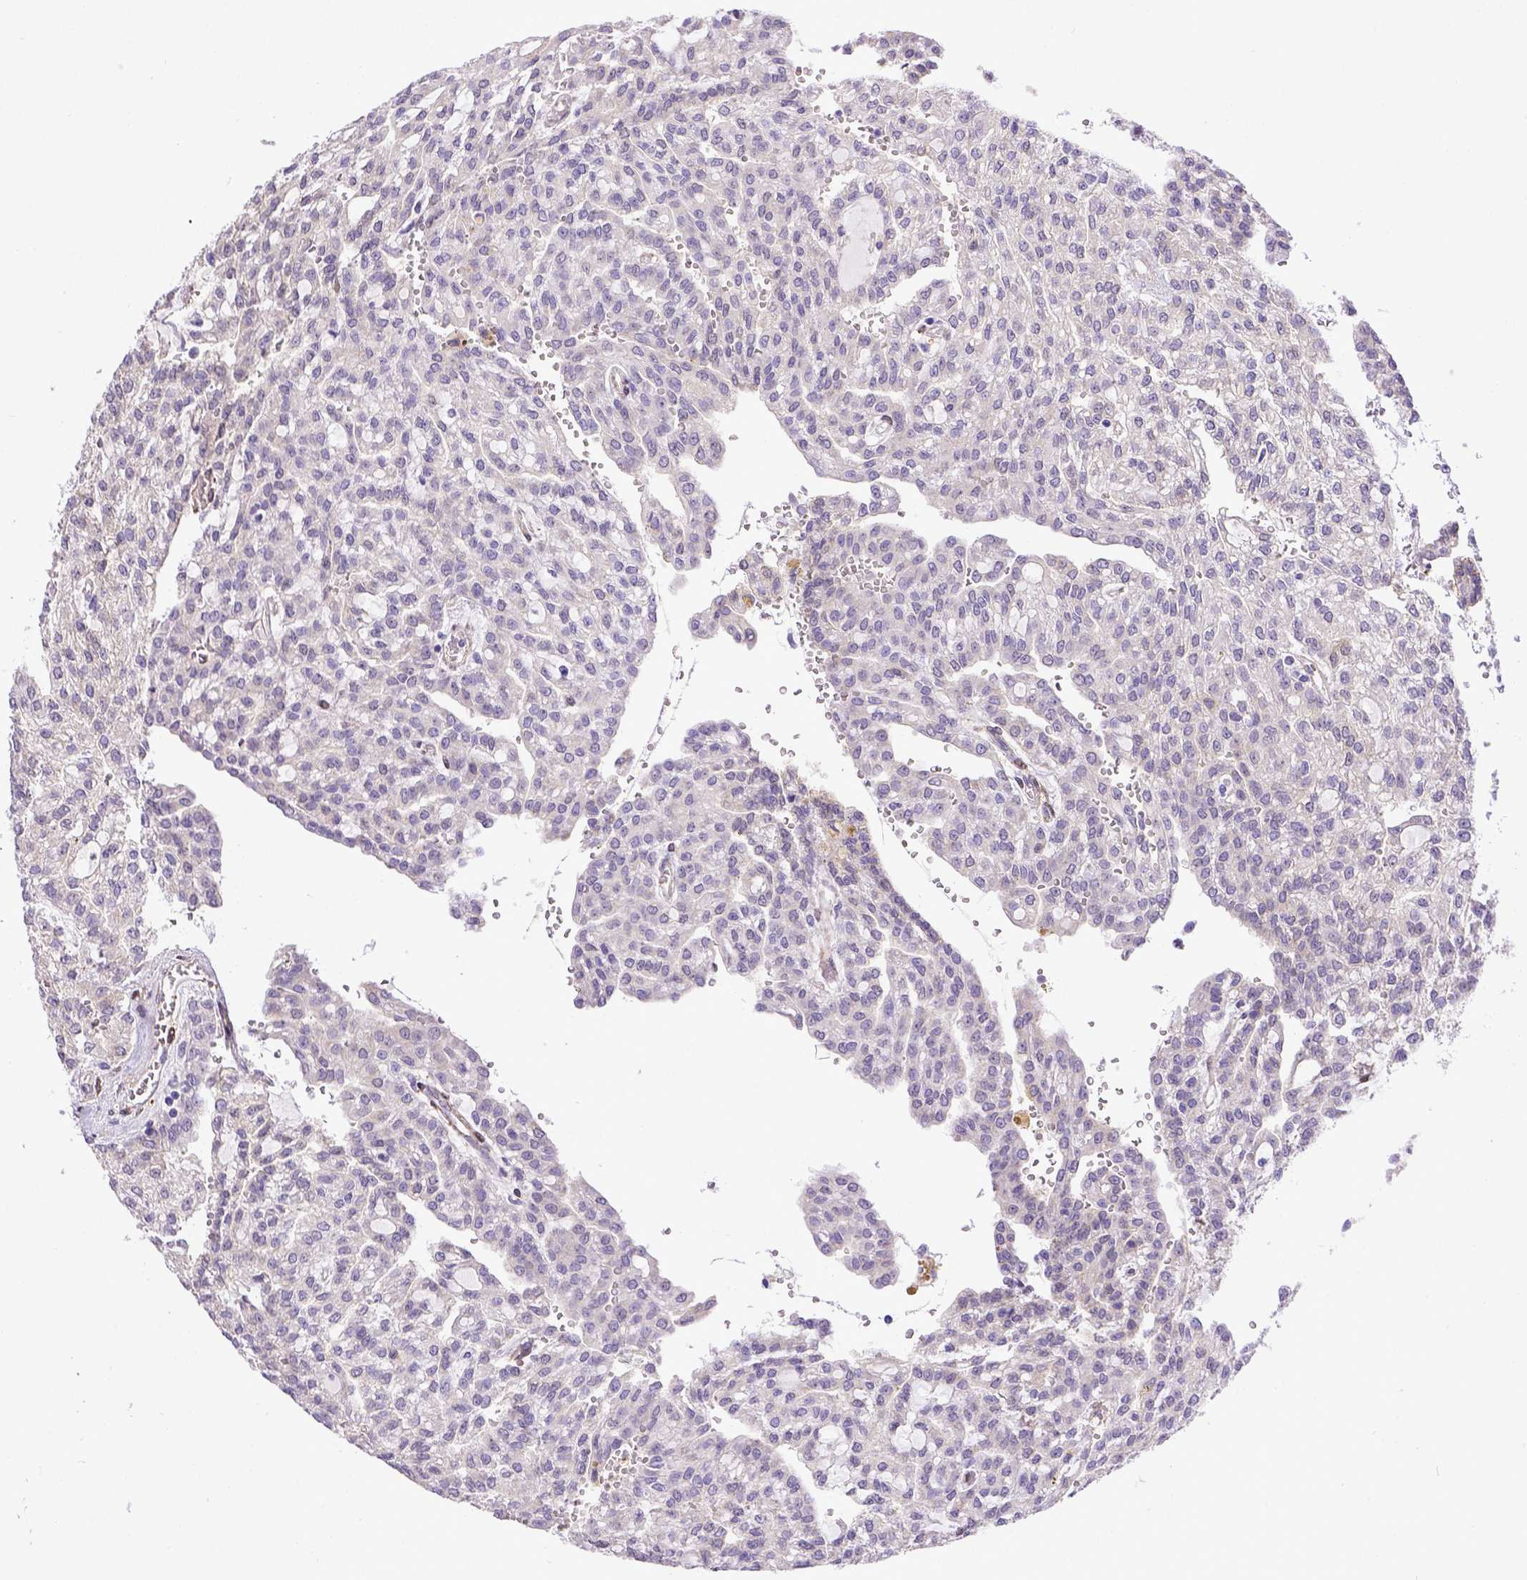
{"staining": {"intensity": "negative", "quantity": "none", "location": "none"}, "tissue": "renal cancer", "cell_type": "Tumor cells", "image_type": "cancer", "snomed": [{"axis": "morphology", "description": "Adenocarcinoma, NOS"}, {"axis": "topography", "description": "Kidney"}], "caption": "IHC of human renal cancer (adenocarcinoma) shows no expression in tumor cells. The staining was performed using DAB to visualize the protein expression in brown, while the nuclei were stained in blue with hematoxylin (Magnification: 20x).", "gene": "BTN1A1", "patient": {"sex": "male", "age": 63}}